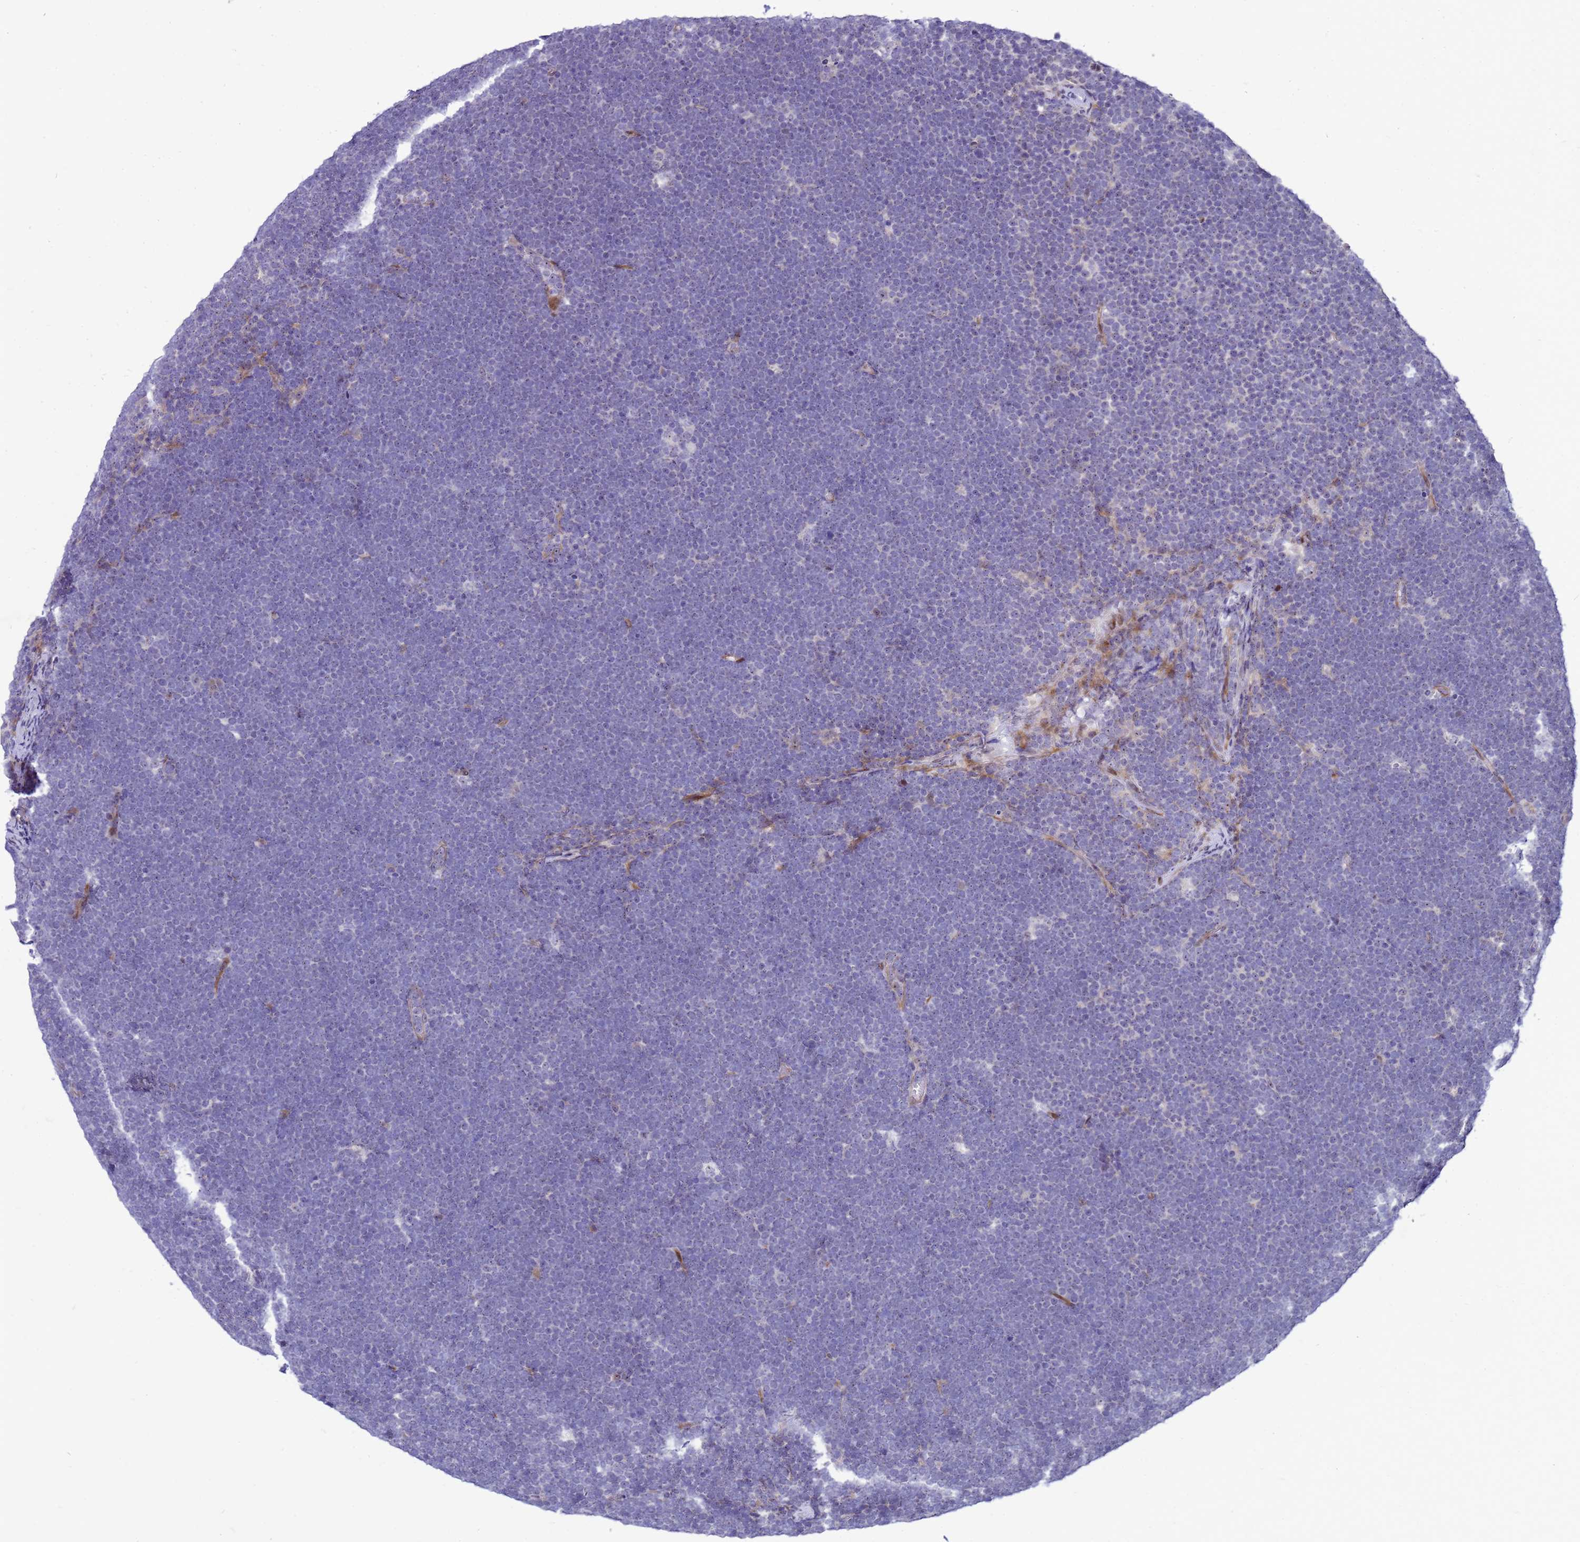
{"staining": {"intensity": "negative", "quantity": "none", "location": "none"}, "tissue": "lymphoma", "cell_type": "Tumor cells", "image_type": "cancer", "snomed": [{"axis": "morphology", "description": "Malignant lymphoma, non-Hodgkin's type, High grade"}, {"axis": "topography", "description": "Lymph node"}], "caption": "A photomicrograph of lymphoma stained for a protein reveals no brown staining in tumor cells.", "gene": "RSPO1", "patient": {"sex": "male", "age": 13}}